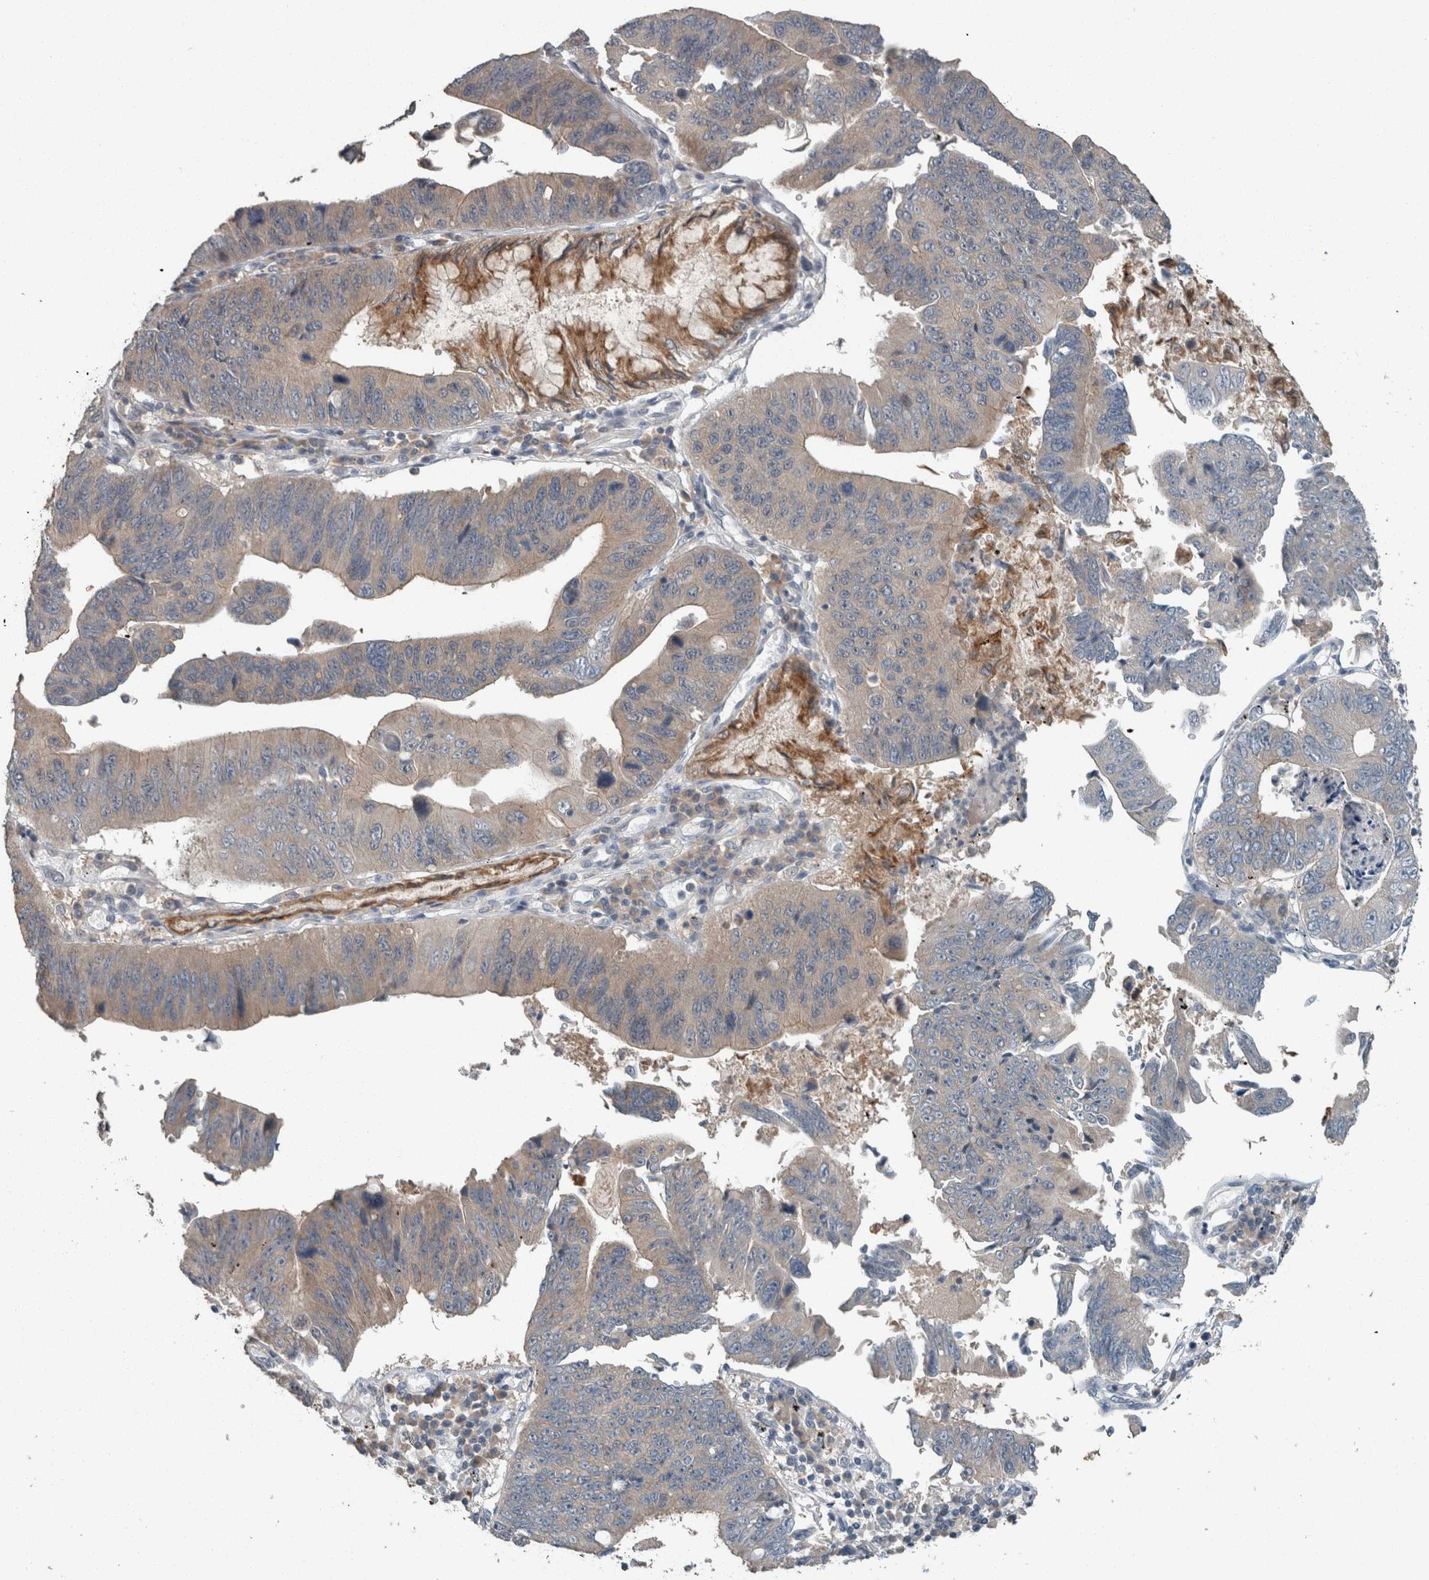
{"staining": {"intensity": "weak", "quantity": "25%-75%", "location": "cytoplasmic/membranous"}, "tissue": "stomach cancer", "cell_type": "Tumor cells", "image_type": "cancer", "snomed": [{"axis": "morphology", "description": "Adenocarcinoma, NOS"}, {"axis": "topography", "description": "Stomach"}], "caption": "Protein expression analysis of human stomach cancer (adenocarcinoma) reveals weak cytoplasmic/membranous staining in approximately 25%-75% of tumor cells.", "gene": "KNTC1", "patient": {"sex": "male", "age": 59}}